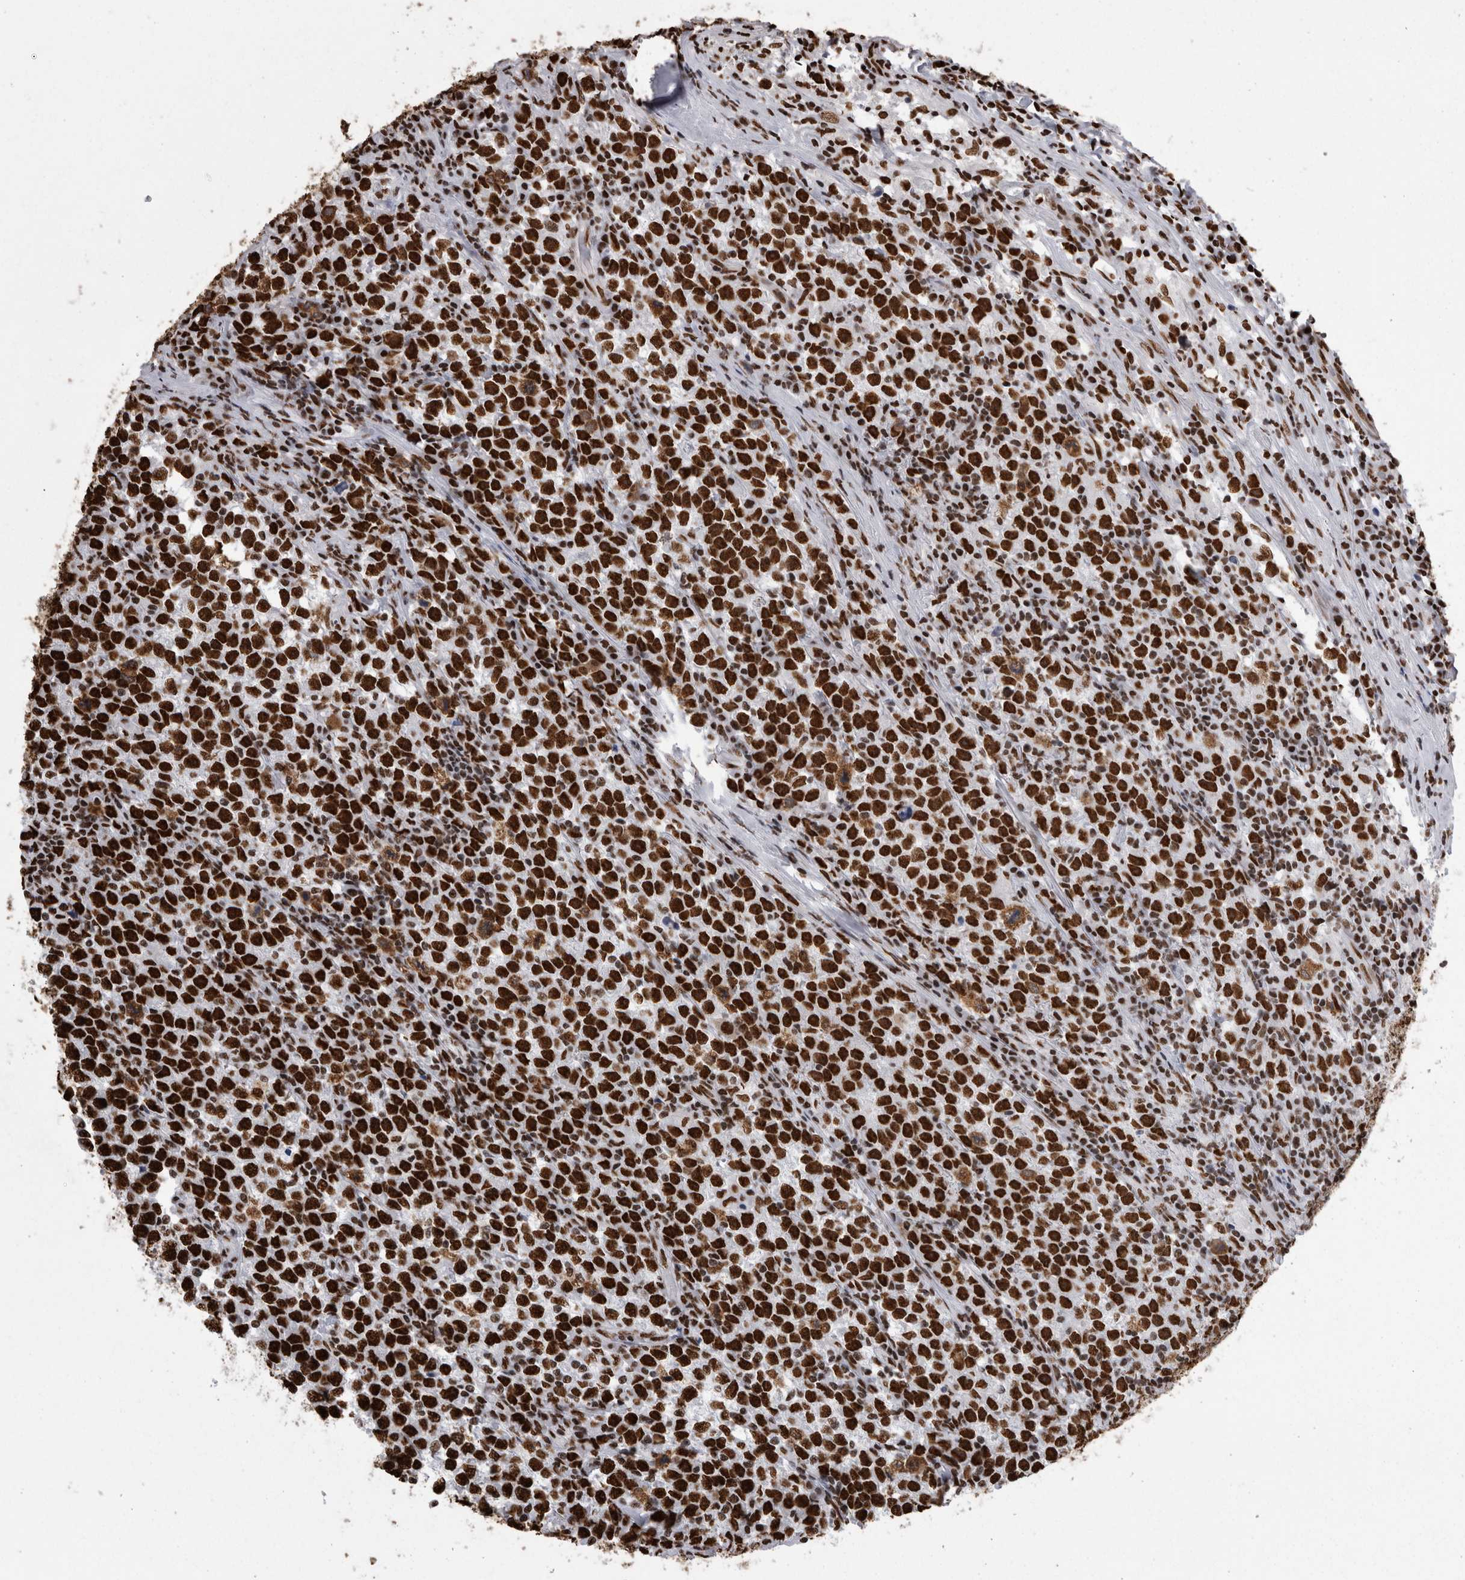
{"staining": {"intensity": "strong", "quantity": ">75%", "location": "nuclear"}, "tissue": "testis cancer", "cell_type": "Tumor cells", "image_type": "cancer", "snomed": [{"axis": "morphology", "description": "Normal tissue, NOS"}, {"axis": "morphology", "description": "Seminoma, NOS"}, {"axis": "topography", "description": "Testis"}], "caption": "Immunohistochemistry (IHC) histopathology image of neoplastic tissue: seminoma (testis) stained using immunohistochemistry reveals high levels of strong protein expression localized specifically in the nuclear of tumor cells, appearing as a nuclear brown color.", "gene": "HNRNPM", "patient": {"sex": "male", "age": 43}}